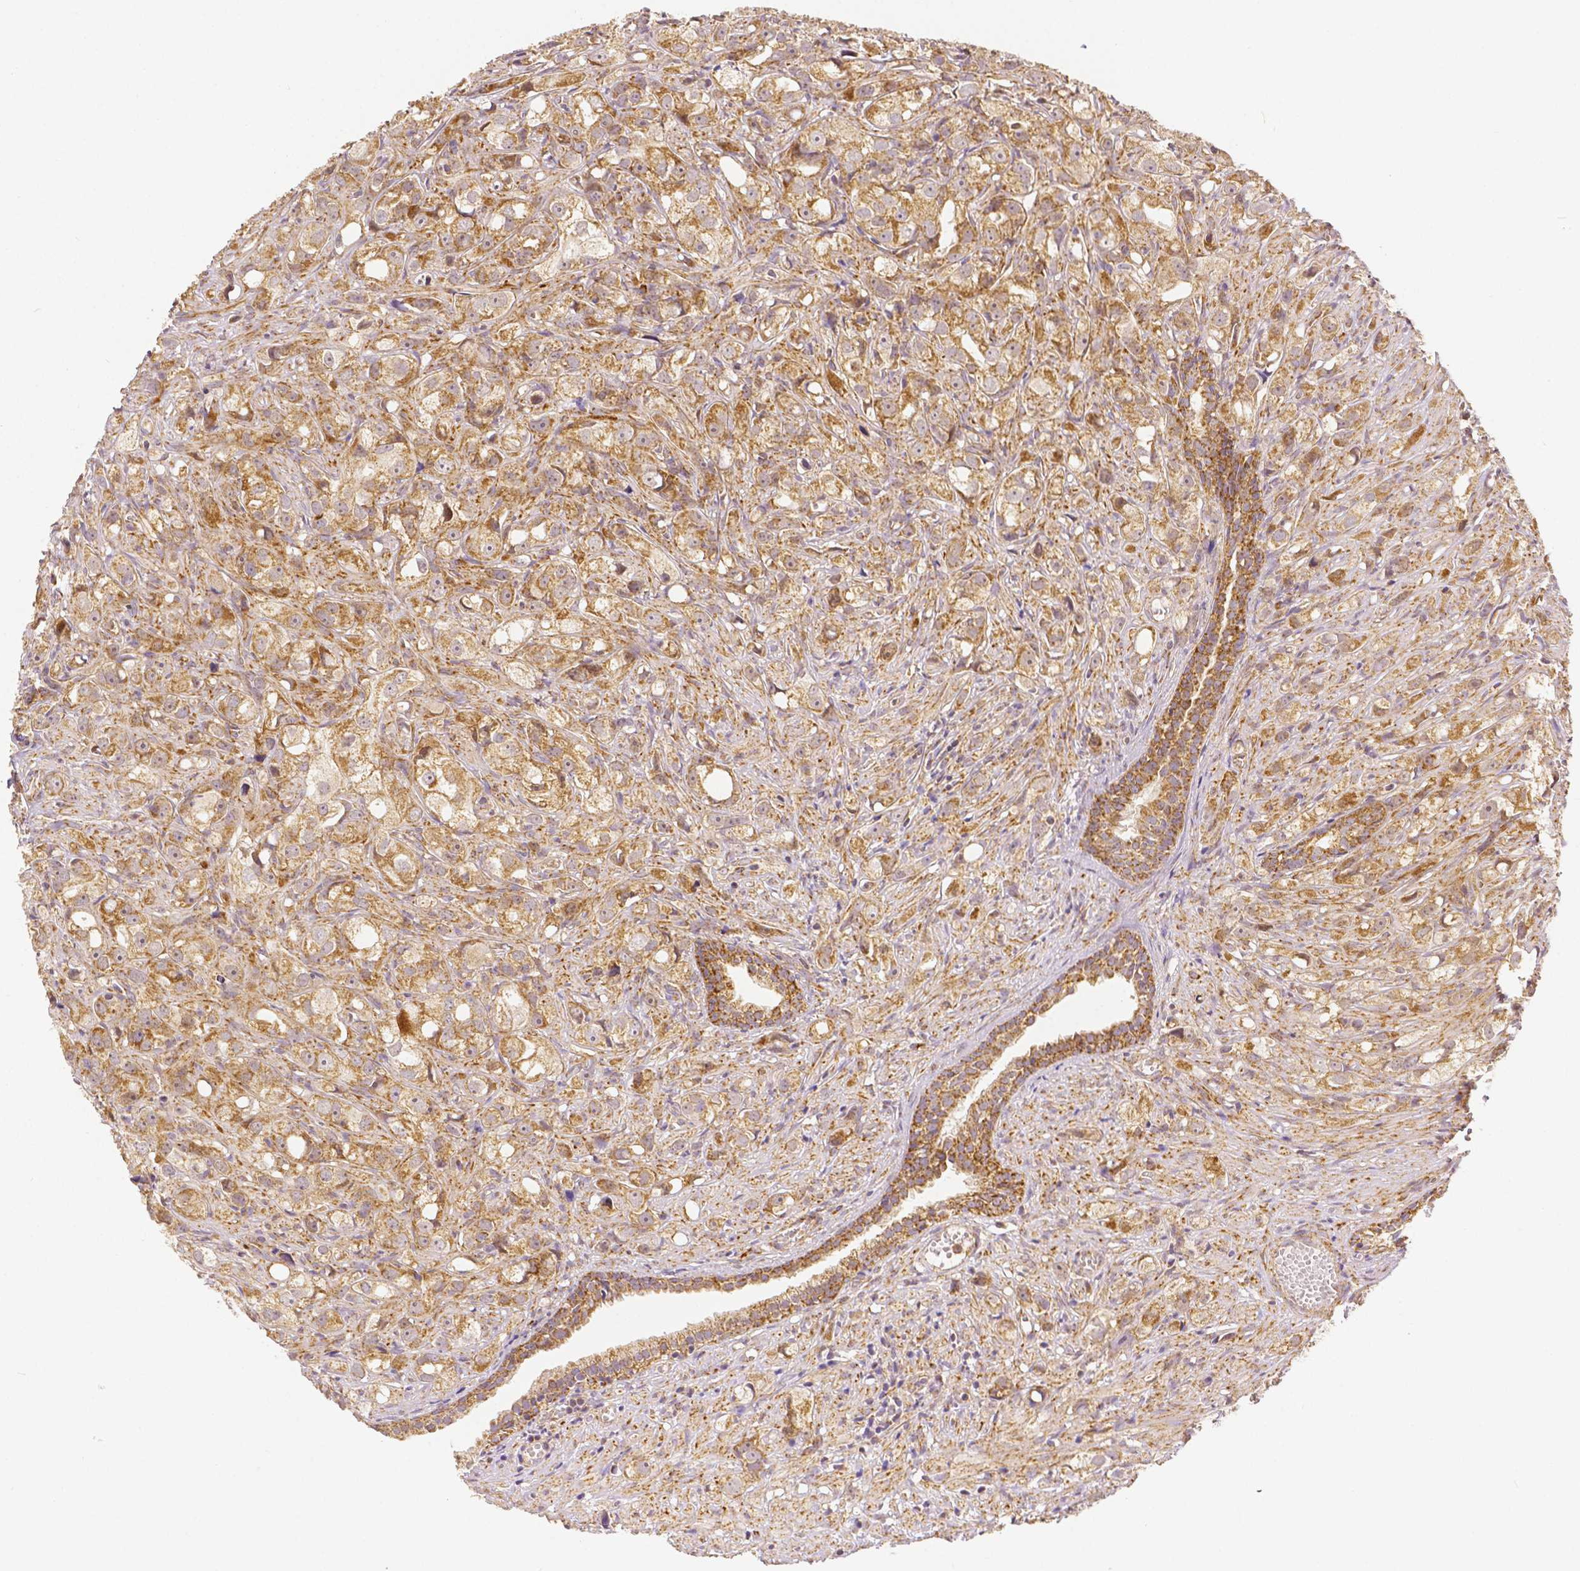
{"staining": {"intensity": "moderate", "quantity": ">75%", "location": "cytoplasmic/membranous"}, "tissue": "prostate cancer", "cell_type": "Tumor cells", "image_type": "cancer", "snomed": [{"axis": "morphology", "description": "Adenocarcinoma, High grade"}, {"axis": "topography", "description": "Prostate"}], "caption": "Tumor cells display moderate cytoplasmic/membranous staining in about >75% of cells in adenocarcinoma (high-grade) (prostate).", "gene": "RHOT1", "patient": {"sex": "male", "age": 75}}